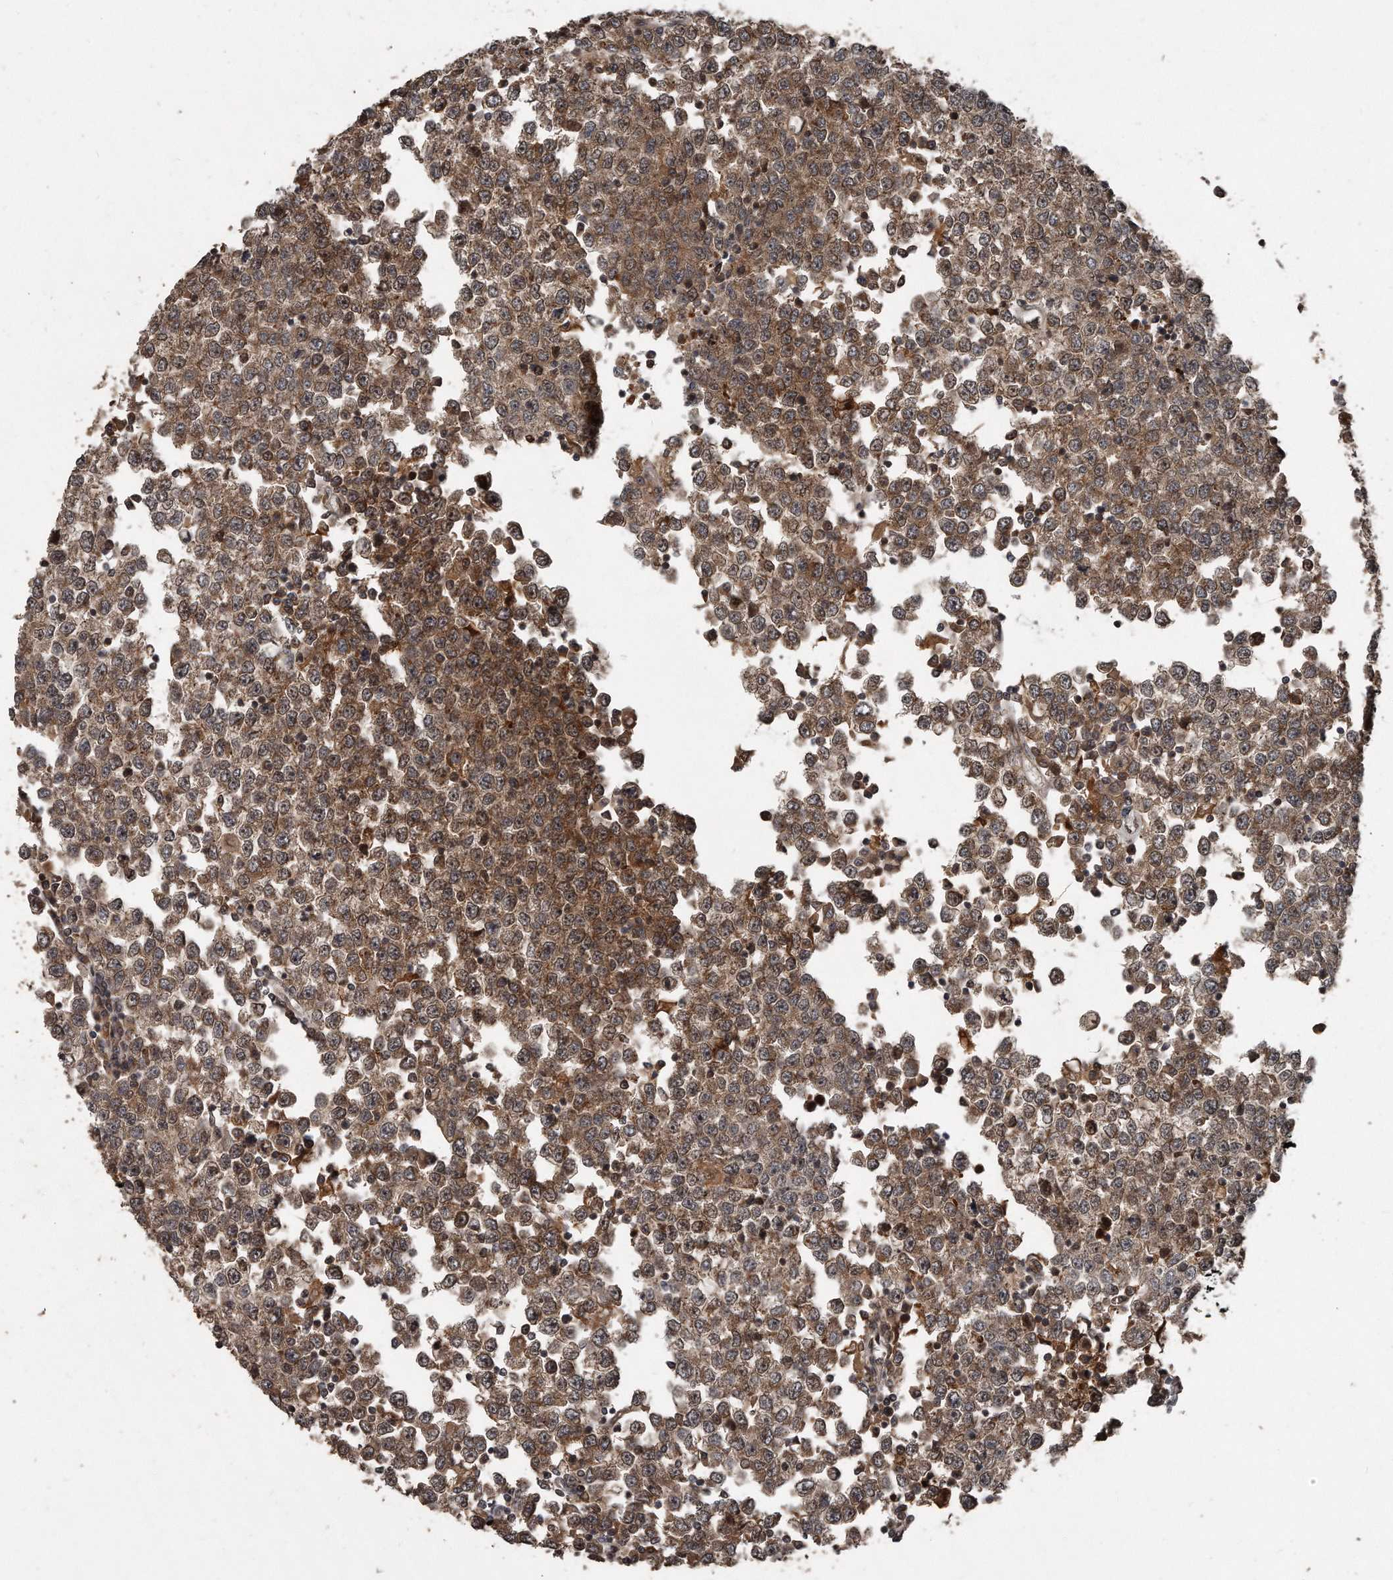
{"staining": {"intensity": "strong", "quantity": "25%-75%", "location": "cytoplasmic/membranous,nuclear"}, "tissue": "testis cancer", "cell_type": "Tumor cells", "image_type": "cancer", "snomed": [{"axis": "morphology", "description": "Seminoma, NOS"}, {"axis": "topography", "description": "Testis"}], "caption": "Immunohistochemical staining of testis cancer reveals high levels of strong cytoplasmic/membranous and nuclear positivity in approximately 25%-75% of tumor cells. Using DAB (brown) and hematoxylin (blue) stains, captured at high magnification using brightfield microscopy.", "gene": "GCH1", "patient": {"sex": "male", "age": 65}}